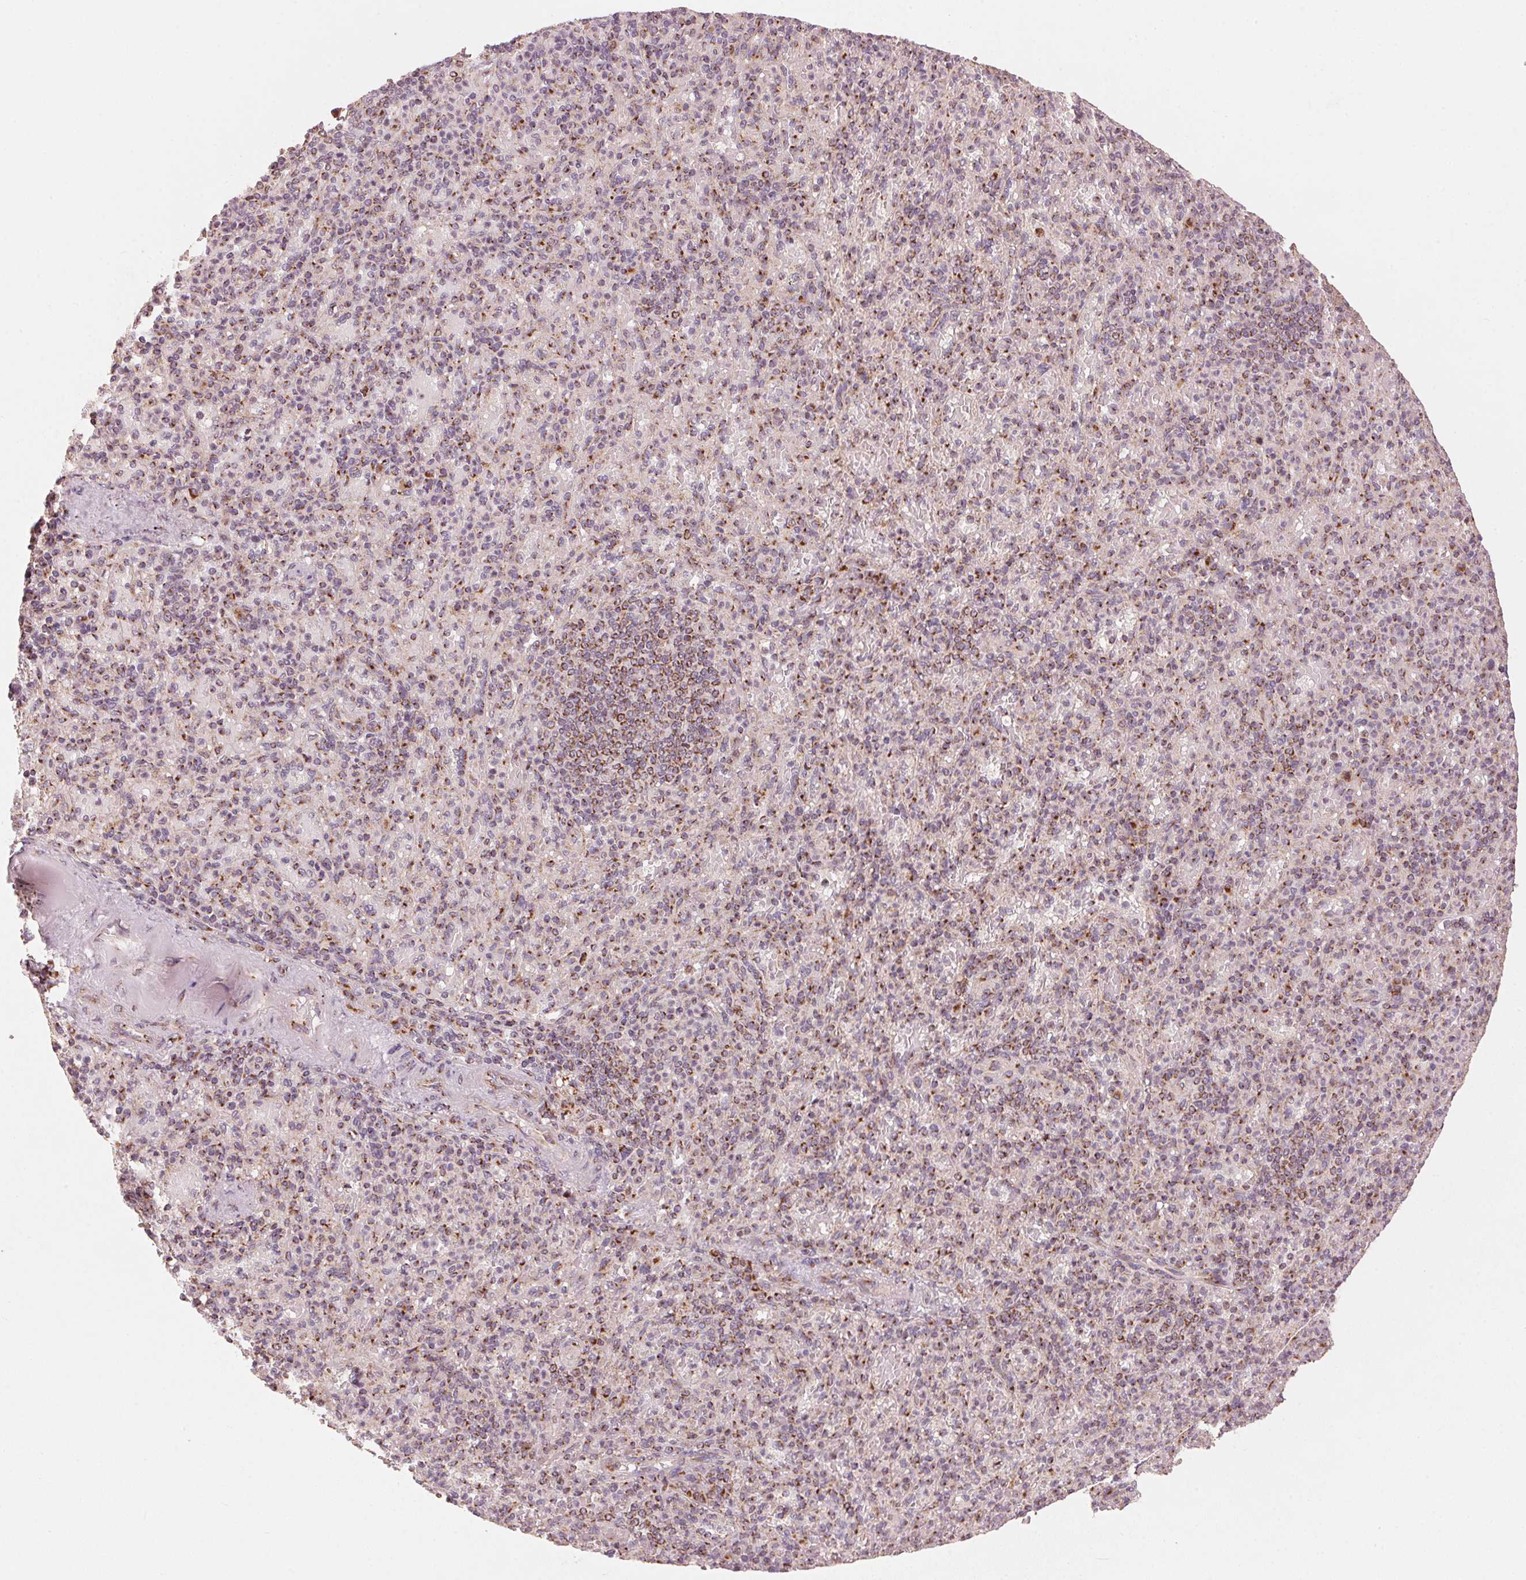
{"staining": {"intensity": "moderate", "quantity": "25%-75%", "location": "cytoplasmic/membranous"}, "tissue": "spleen", "cell_type": "Cells in red pulp", "image_type": "normal", "snomed": [{"axis": "morphology", "description": "Normal tissue, NOS"}, {"axis": "topography", "description": "Spleen"}], "caption": "Cells in red pulp exhibit moderate cytoplasmic/membranous expression in about 25%-75% of cells in normal spleen. (DAB (3,3'-diaminobenzidine) = brown stain, brightfield microscopy at high magnification).", "gene": "TOMM70", "patient": {"sex": "female", "age": 74}}